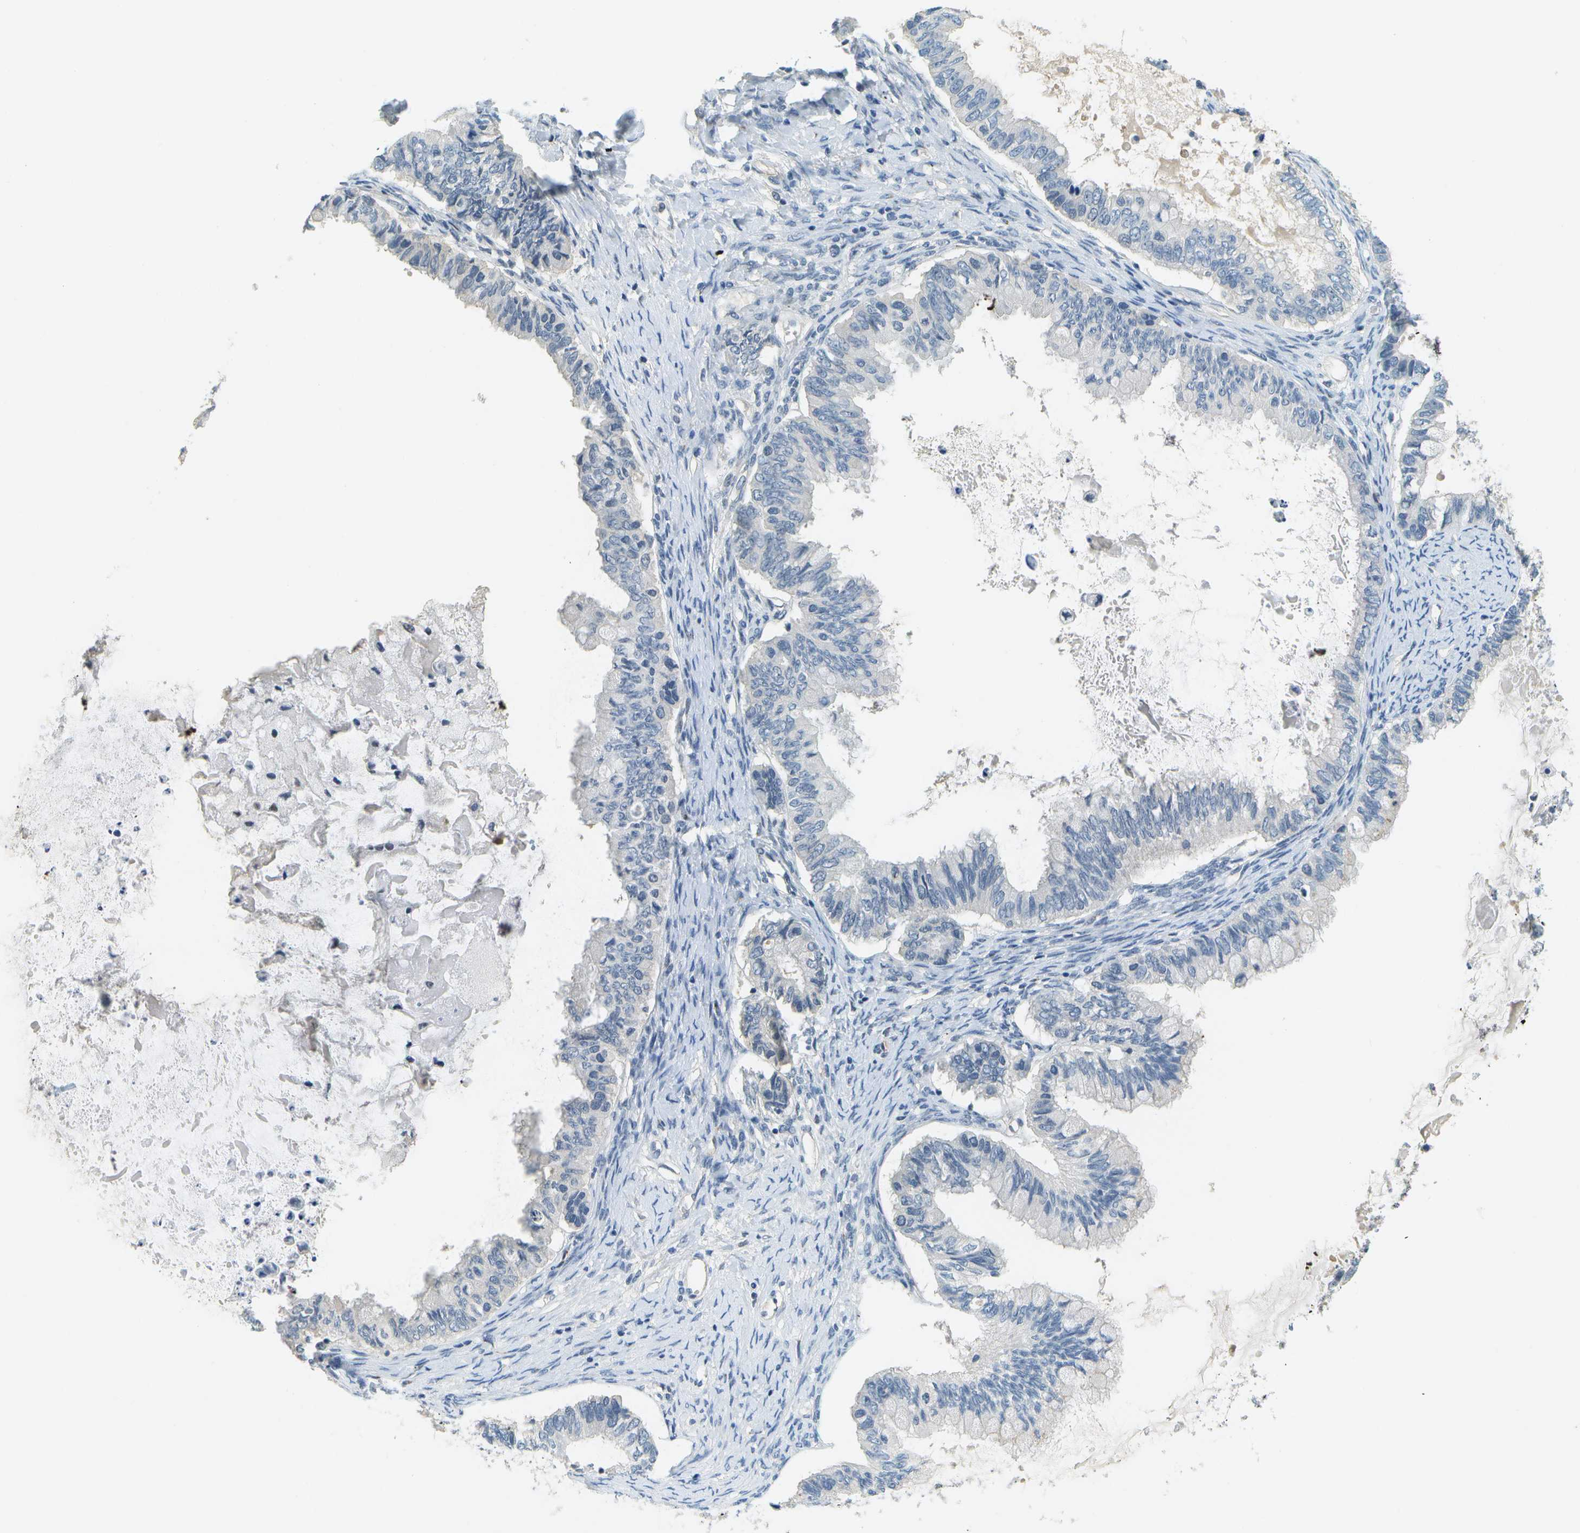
{"staining": {"intensity": "negative", "quantity": "none", "location": "none"}, "tissue": "ovarian cancer", "cell_type": "Tumor cells", "image_type": "cancer", "snomed": [{"axis": "morphology", "description": "Cystadenocarcinoma, mucinous, NOS"}, {"axis": "topography", "description": "Ovary"}], "caption": "An immunohistochemistry (IHC) micrograph of ovarian mucinous cystadenocarcinoma is shown. There is no staining in tumor cells of ovarian mucinous cystadenocarcinoma. (Brightfield microscopy of DAB immunohistochemistry (IHC) at high magnification).", "gene": "RASGRP2", "patient": {"sex": "female", "age": 80}}